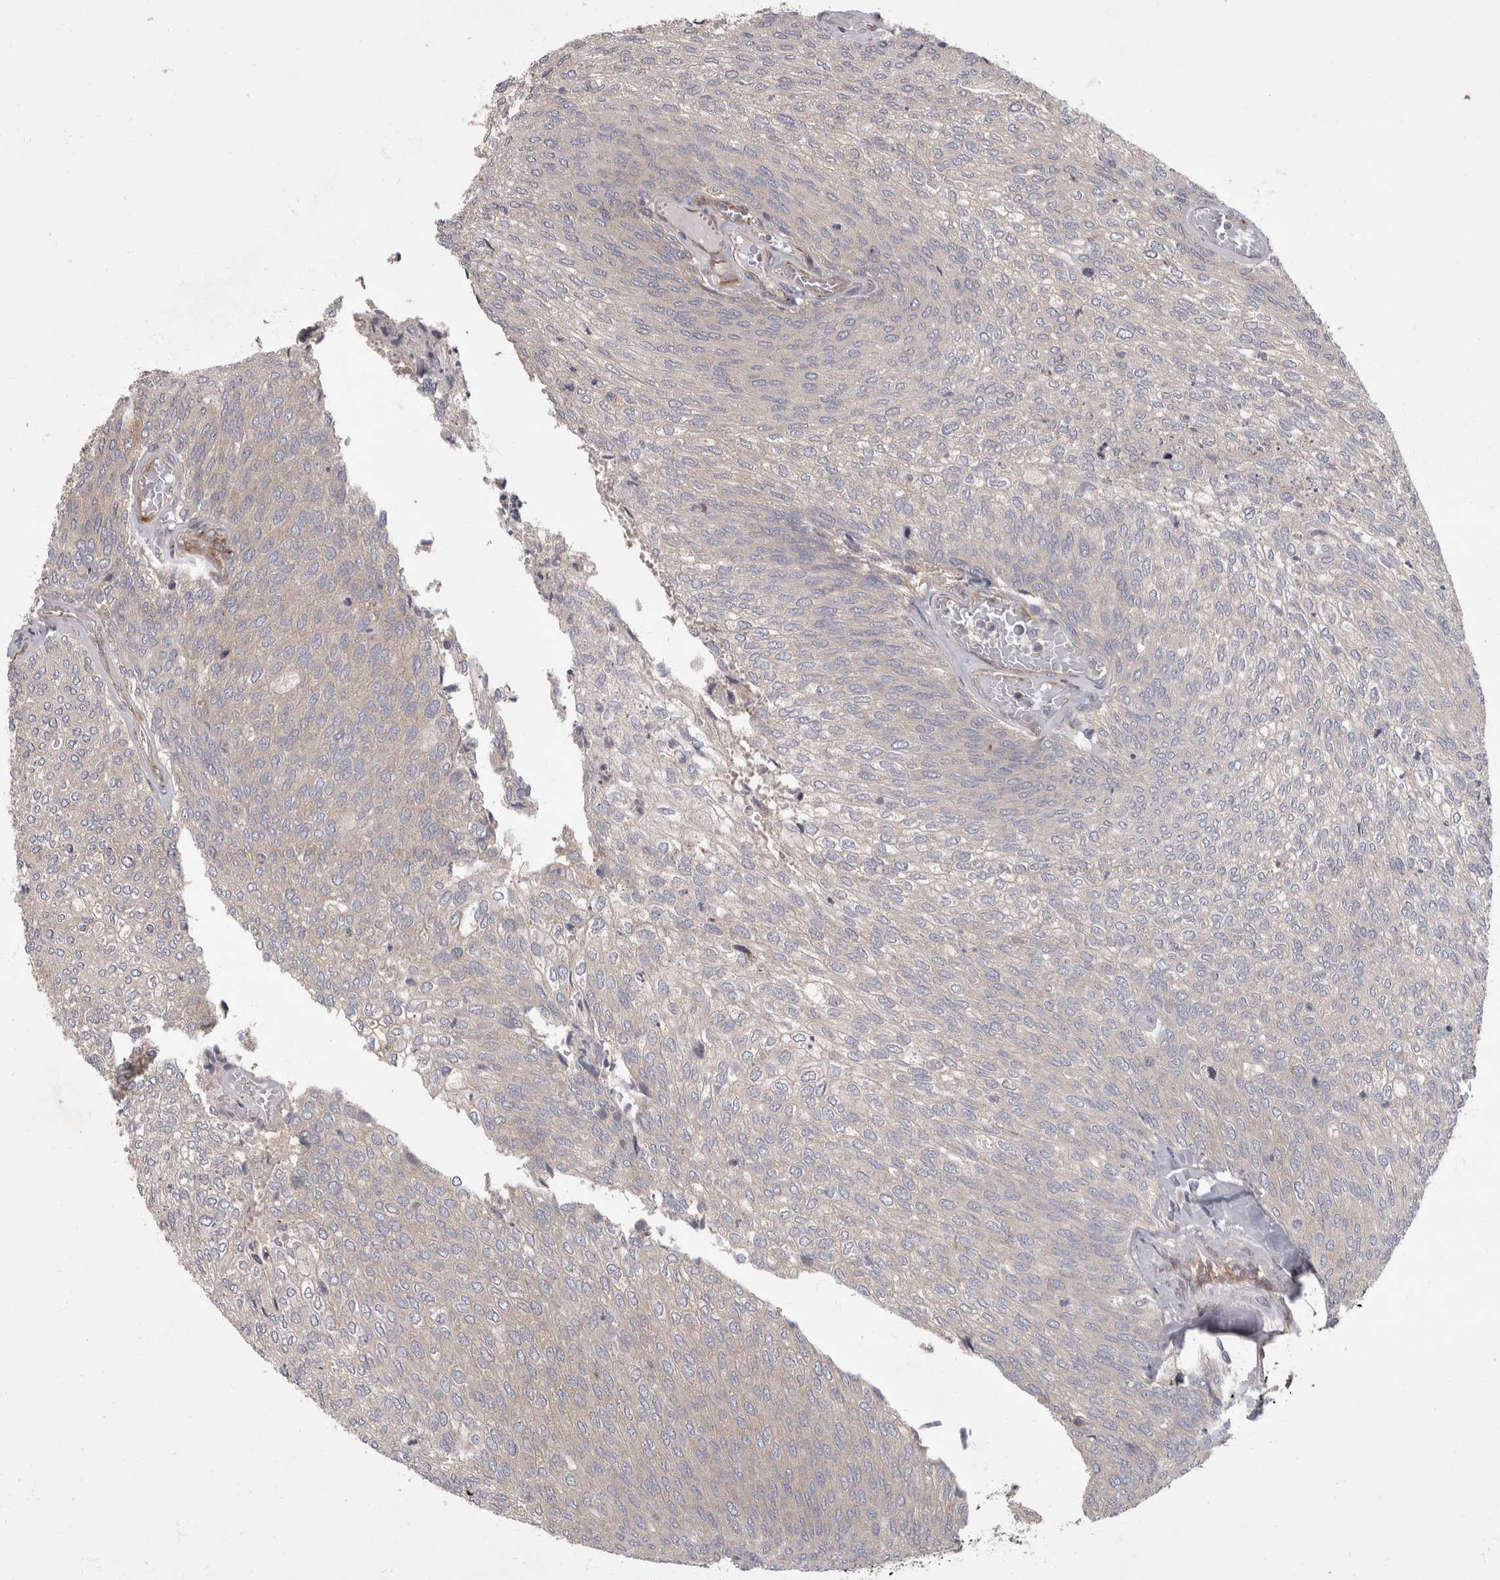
{"staining": {"intensity": "weak", "quantity": "<25%", "location": "cytoplasmic/membranous"}, "tissue": "urothelial cancer", "cell_type": "Tumor cells", "image_type": "cancer", "snomed": [{"axis": "morphology", "description": "Urothelial carcinoma, Low grade"}, {"axis": "topography", "description": "Urinary bladder"}], "caption": "This is an IHC micrograph of human urothelial carcinoma (low-grade). There is no expression in tumor cells.", "gene": "HOOK3", "patient": {"sex": "female", "age": 79}}